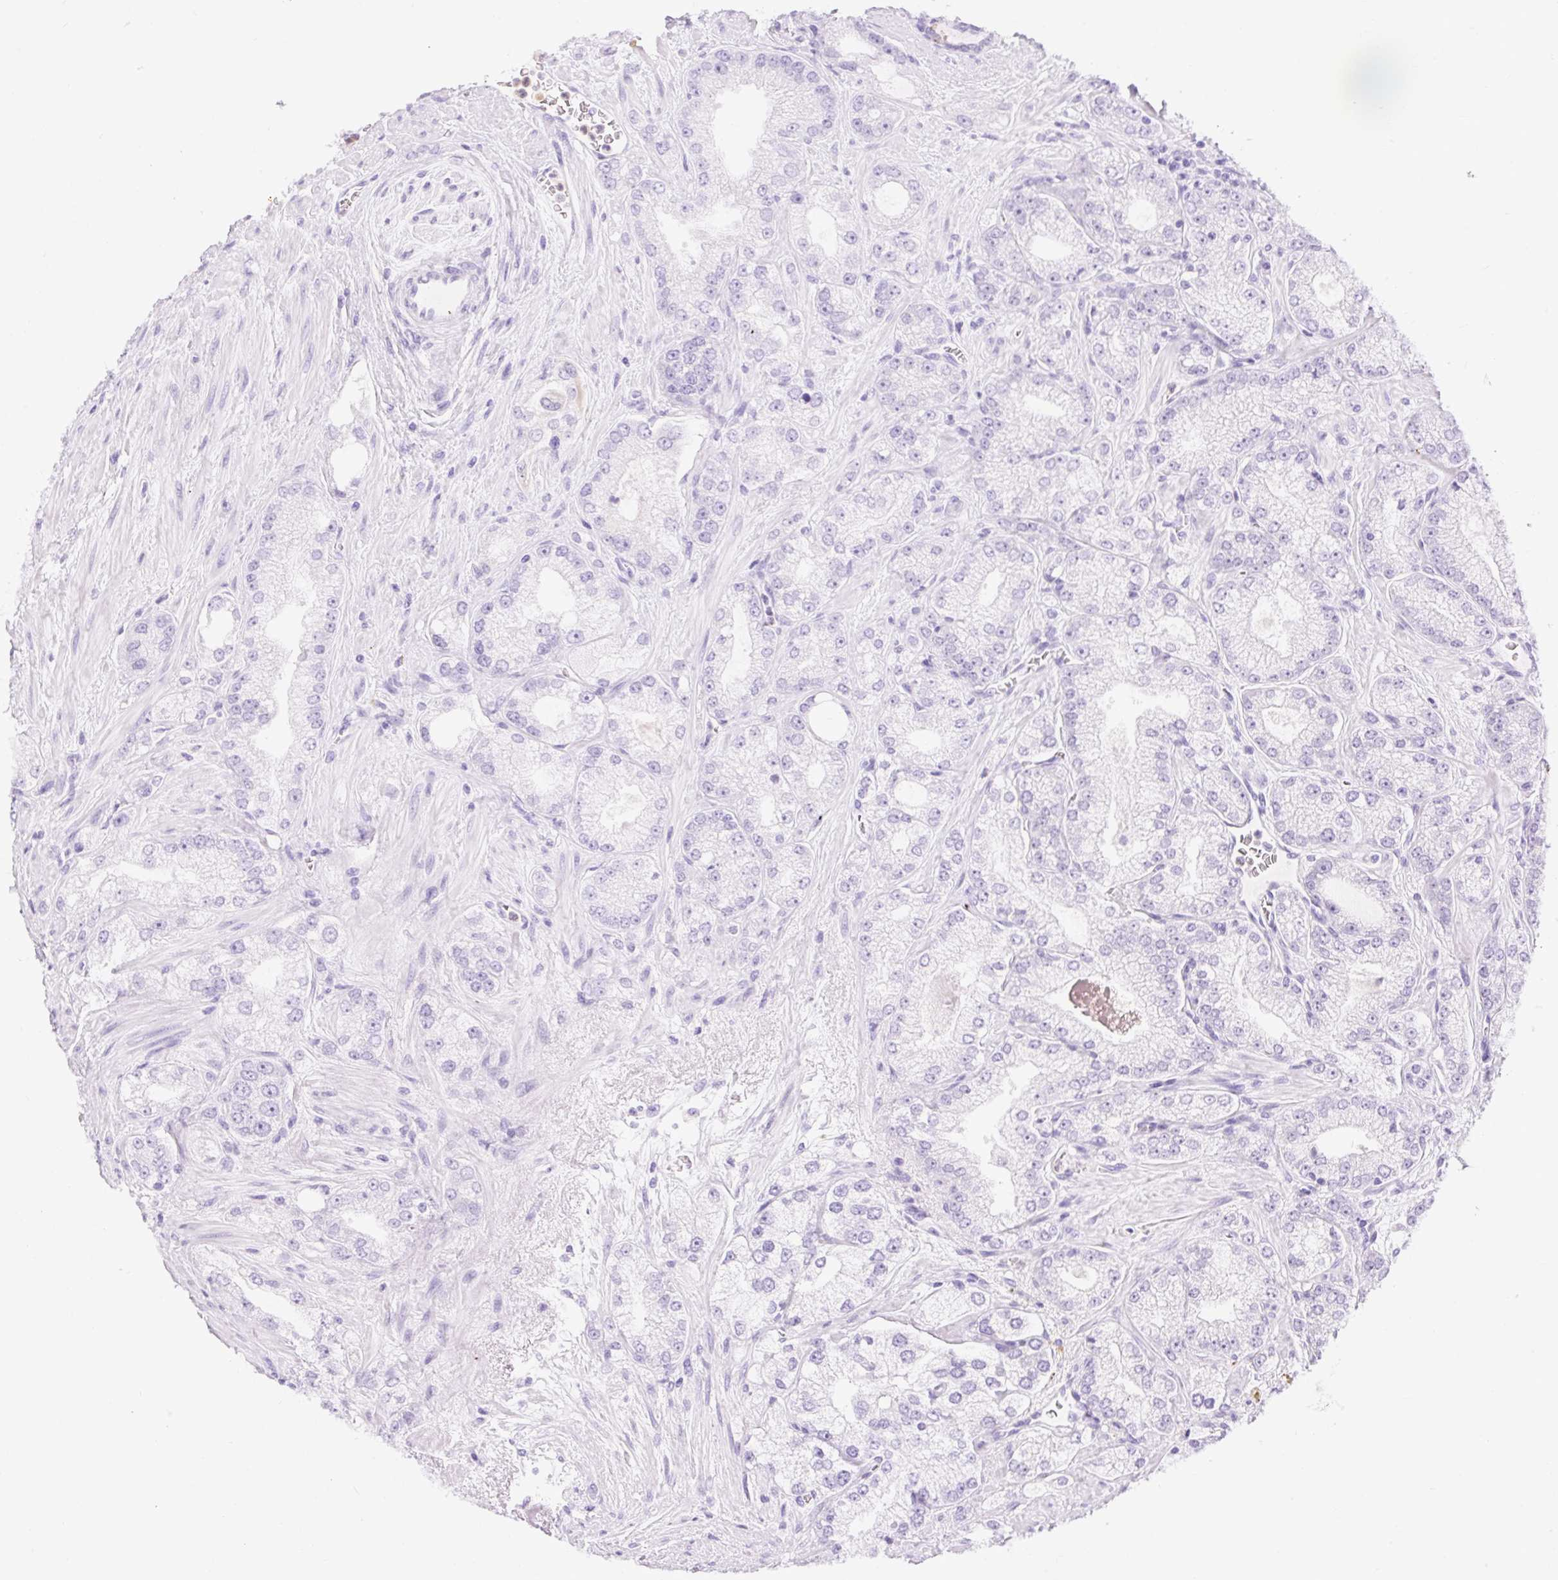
{"staining": {"intensity": "negative", "quantity": "none", "location": "none"}, "tissue": "prostate cancer", "cell_type": "Tumor cells", "image_type": "cancer", "snomed": [{"axis": "morphology", "description": "Normal tissue, NOS"}, {"axis": "morphology", "description": "Adenocarcinoma, High grade"}, {"axis": "topography", "description": "Prostate"}, {"axis": "topography", "description": "Peripheral nerve tissue"}], "caption": "Tumor cells are negative for brown protein staining in adenocarcinoma (high-grade) (prostate). (Immunohistochemistry (ihc), brightfield microscopy, high magnification).", "gene": "SLC25A40", "patient": {"sex": "male", "age": 68}}